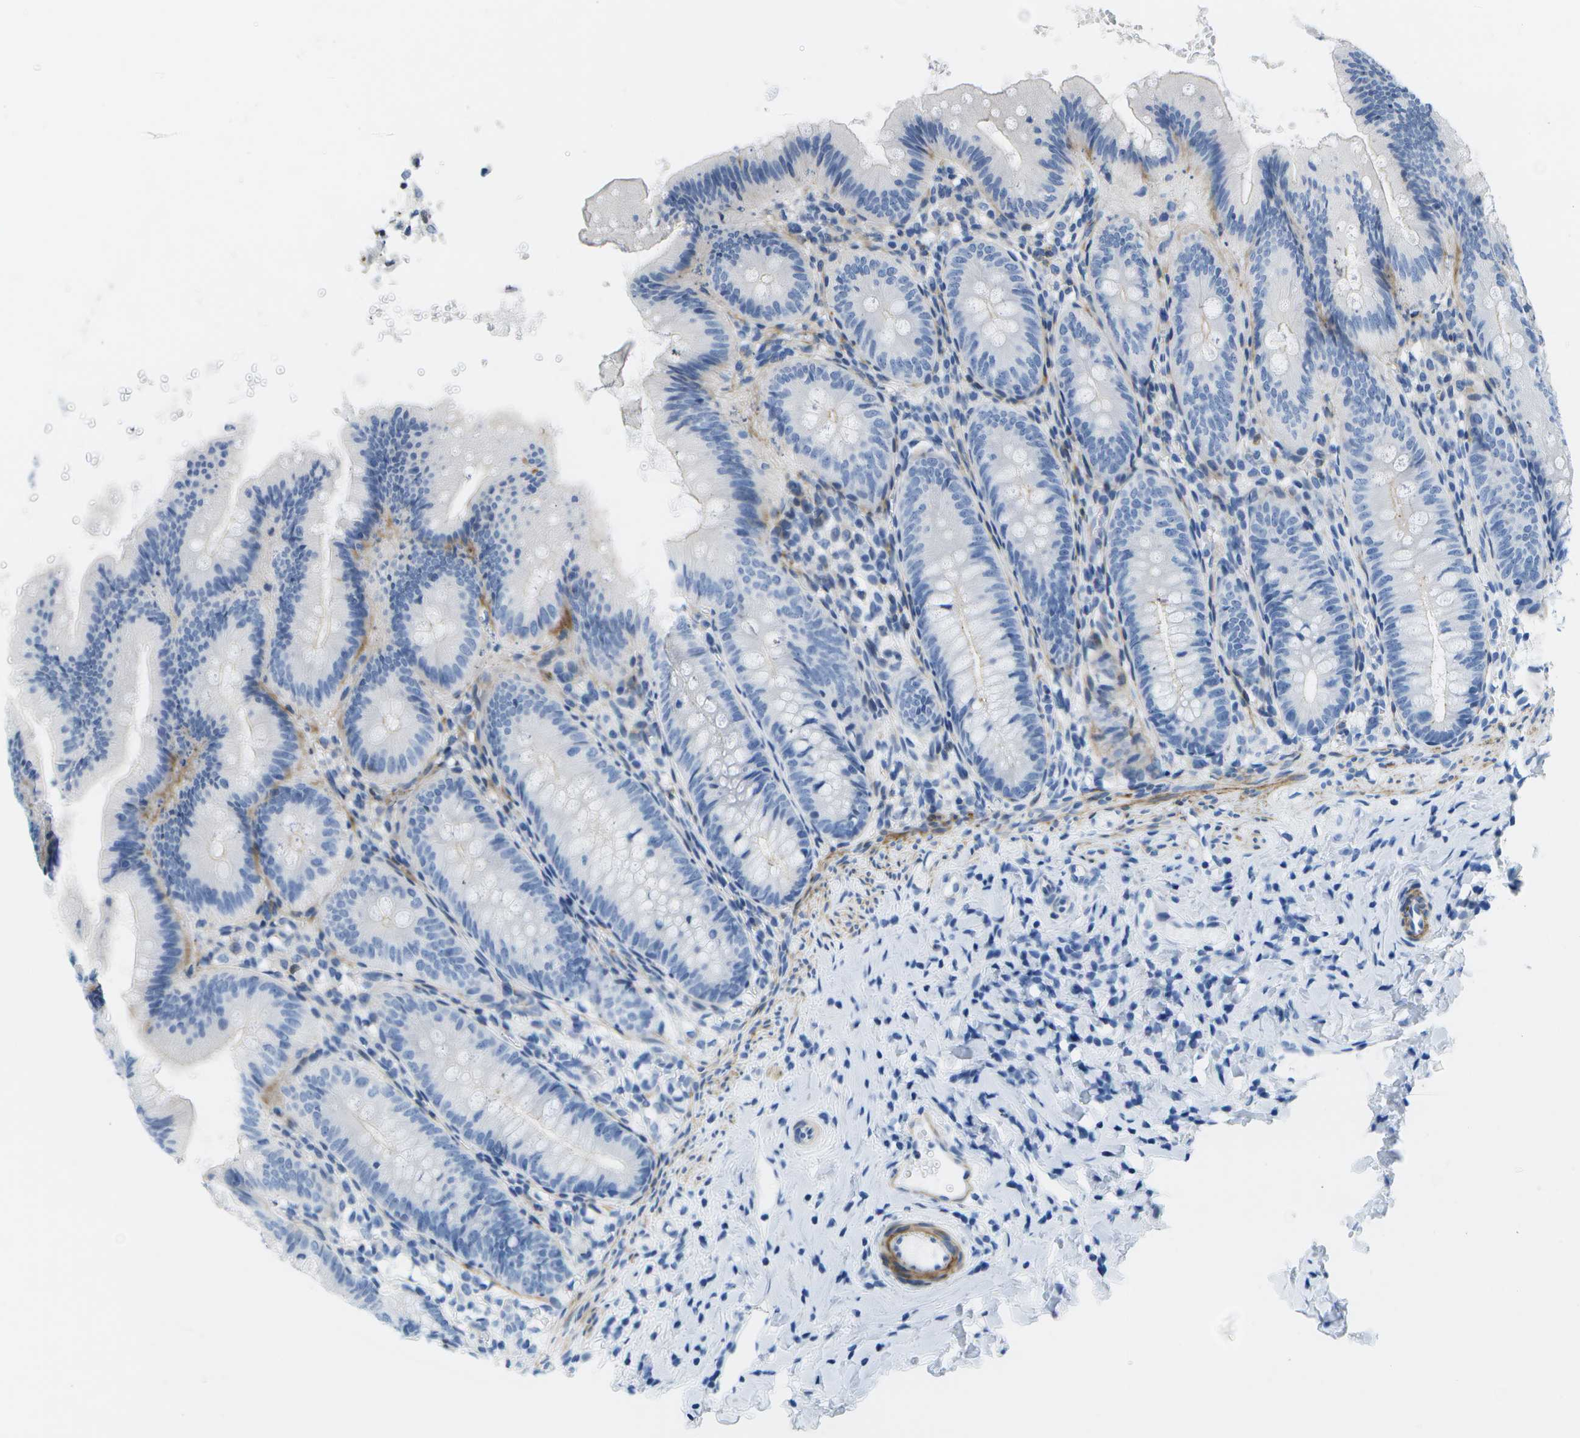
{"staining": {"intensity": "negative", "quantity": "none", "location": "none"}, "tissue": "appendix", "cell_type": "Glandular cells", "image_type": "normal", "snomed": [{"axis": "morphology", "description": "Normal tissue, NOS"}, {"axis": "topography", "description": "Appendix"}], "caption": "This is an immunohistochemistry photomicrograph of normal human appendix. There is no positivity in glandular cells.", "gene": "ADGRG6", "patient": {"sex": "male", "age": 1}}